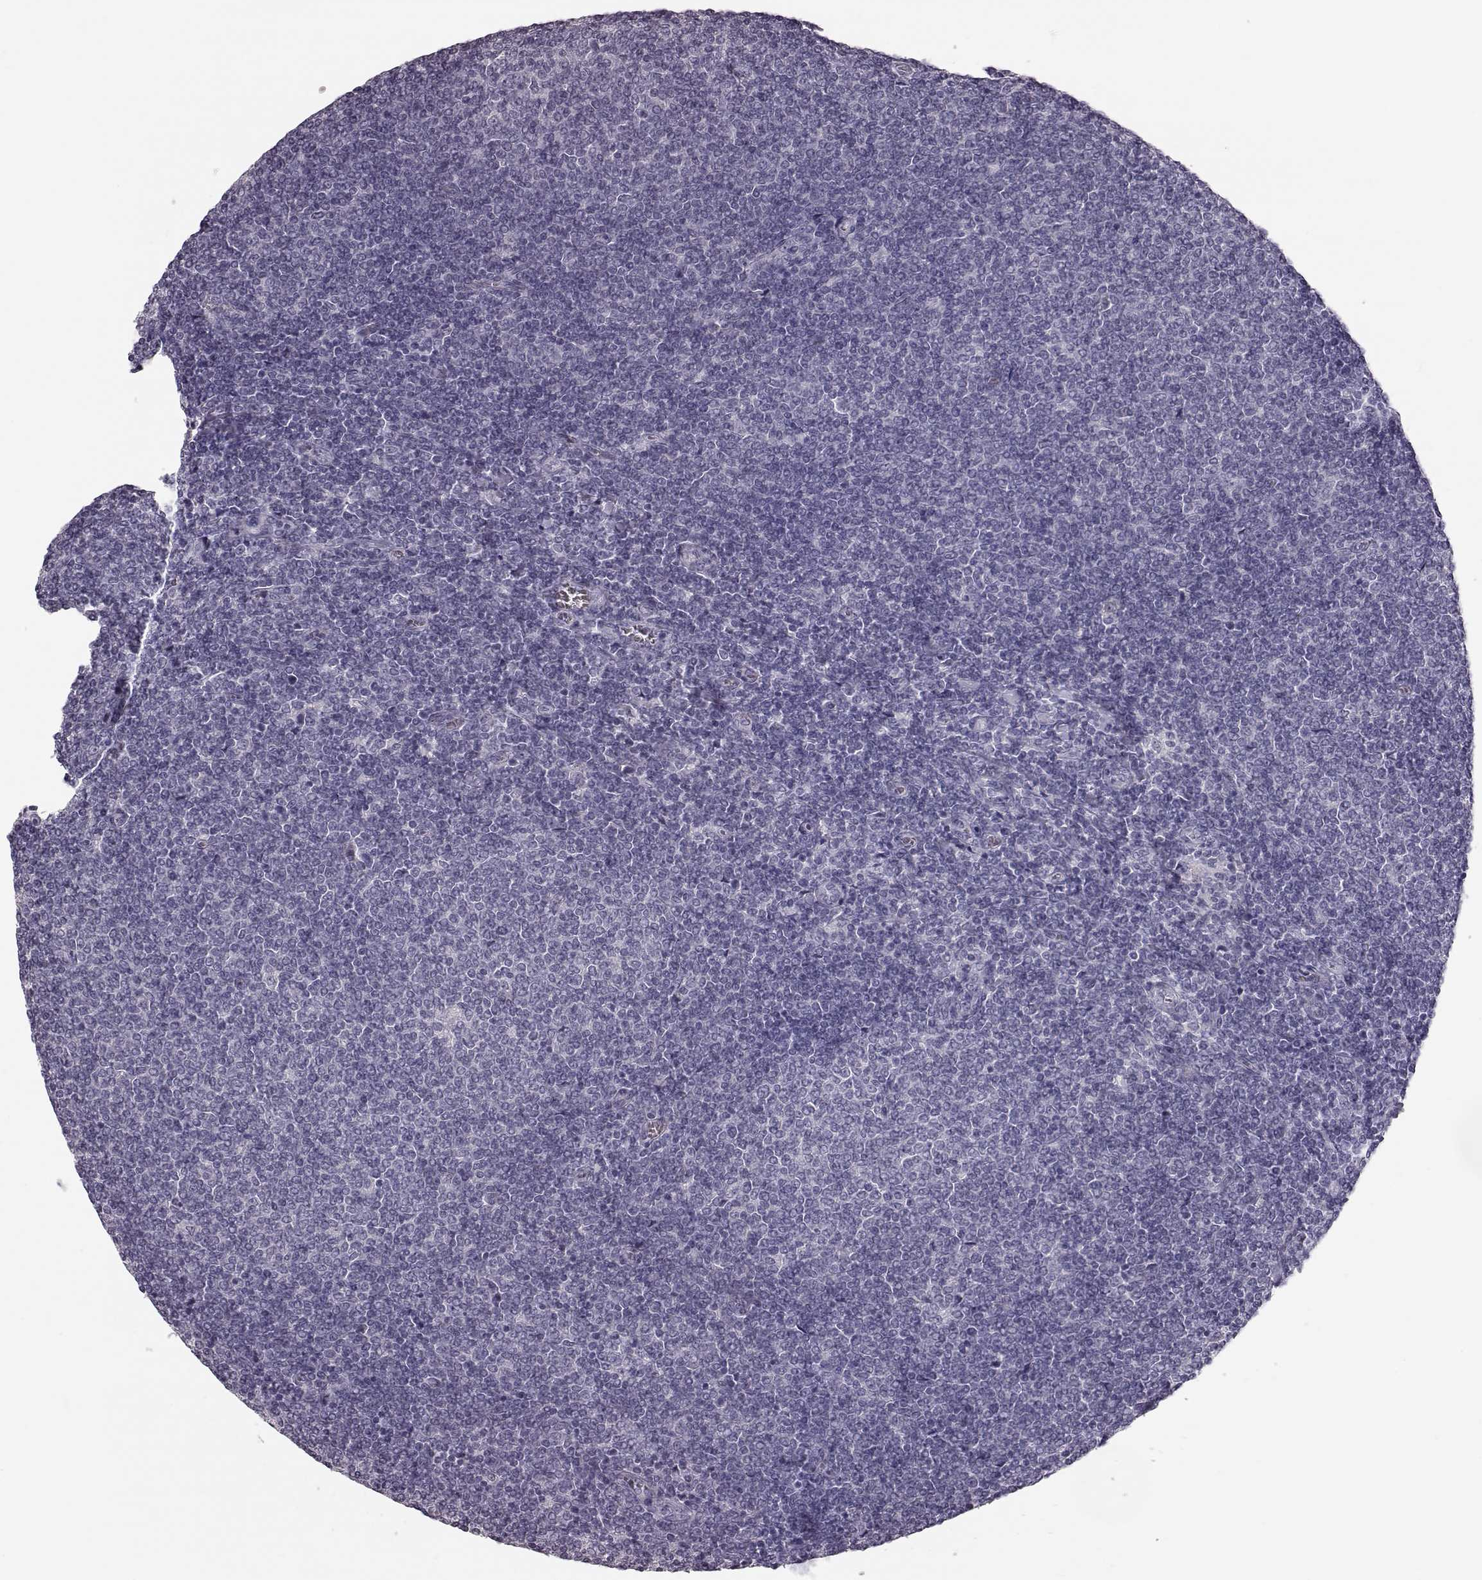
{"staining": {"intensity": "negative", "quantity": "none", "location": "none"}, "tissue": "lymphoma", "cell_type": "Tumor cells", "image_type": "cancer", "snomed": [{"axis": "morphology", "description": "Malignant lymphoma, non-Hodgkin's type, Low grade"}, {"axis": "topography", "description": "Lymph node"}], "caption": "A histopathology image of human lymphoma is negative for staining in tumor cells. The staining was performed using DAB (3,3'-diaminobenzidine) to visualize the protein expression in brown, while the nuclei were stained in blue with hematoxylin (Magnification: 20x).", "gene": "ZNF433", "patient": {"sex": "male", "age": 52}}